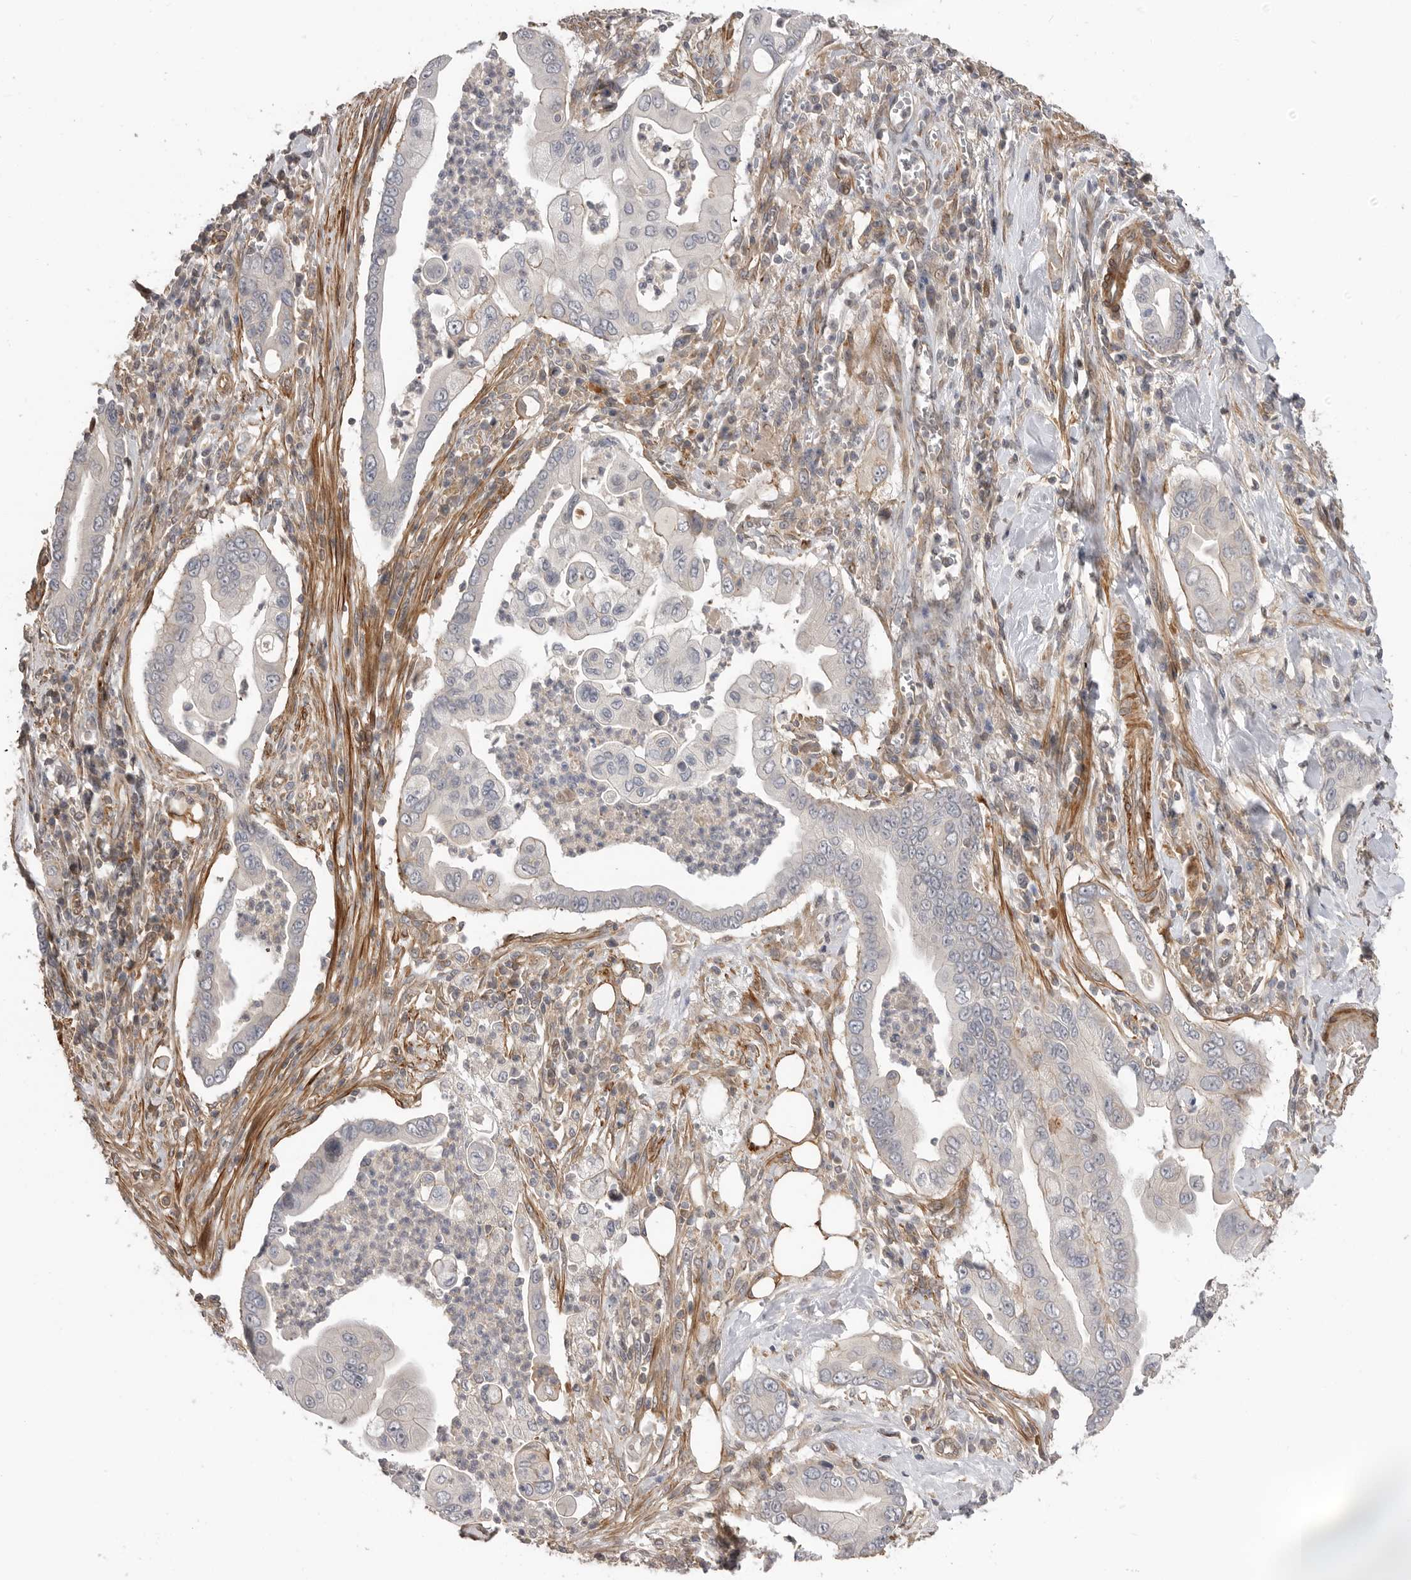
{"staining": {"intensity": "negative", "quantity": "none", "location": "none"}, "tissue": "pancreatic cancer", "cell_type": "Tumor cells", "image_type": "cancer", "snomed": [{"axis": "morphology", "description": "Adenocarcinoma, NOS"}, {"axis": "topography", "description": "Pancreas"}], "caption": "This histopathology image is of pancreatic cancer stained with IHC to label a protein in brown with the nuclei are counter-stained blue. There is no positivity in tumor cells.", "gene": "TRIM56", "patient": {"sex": "male", "age": 78}}